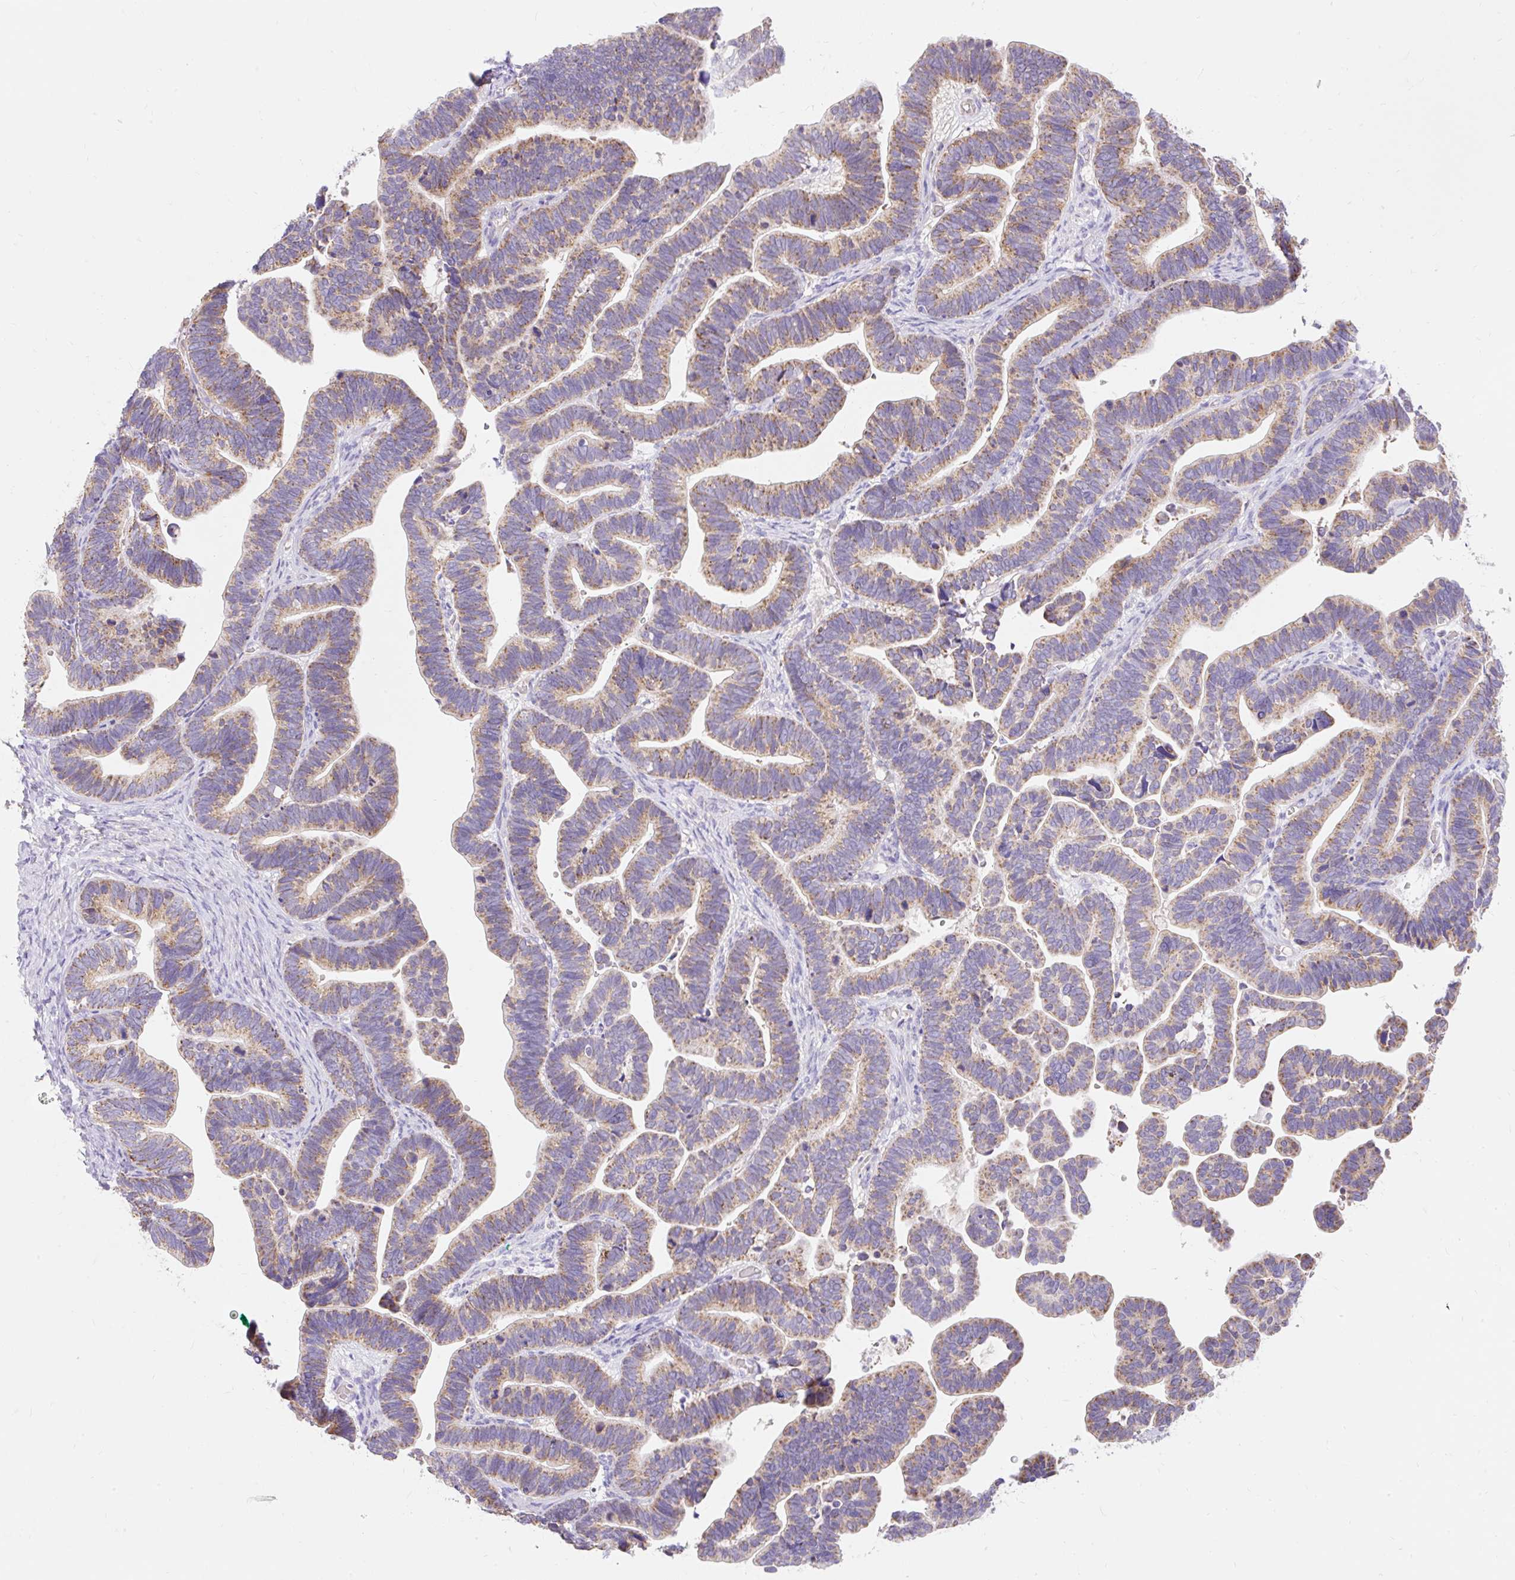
{"staining": {"intensity": "moderate", "quantity": ">75%", "location": "cytoplasmic/membranous"}, "tissue": "ovarian cancer", "cell_type": "Tumor cells", "image_type": "cancer", "snomed": [{"axis": "morphology", "description": "Cystadenocarcinoma, serous, NOS"}, {"axis": "topography", "description": "Ovary"}], "caption": "DAB (3,3'-diaminobenzidine) immunohistochemical staining of serous cystadenocarcinoma (ovarian) shows moderate cytoplasmic/membranous protein staining in about >75% of tumor cells. (DAB (3,3'-diaminobenzidine) IHC, brown staining for protein, blue staining for nuclei).", "gene": "PMAIP1", "patient": {"sex": "female", "age": 56}}